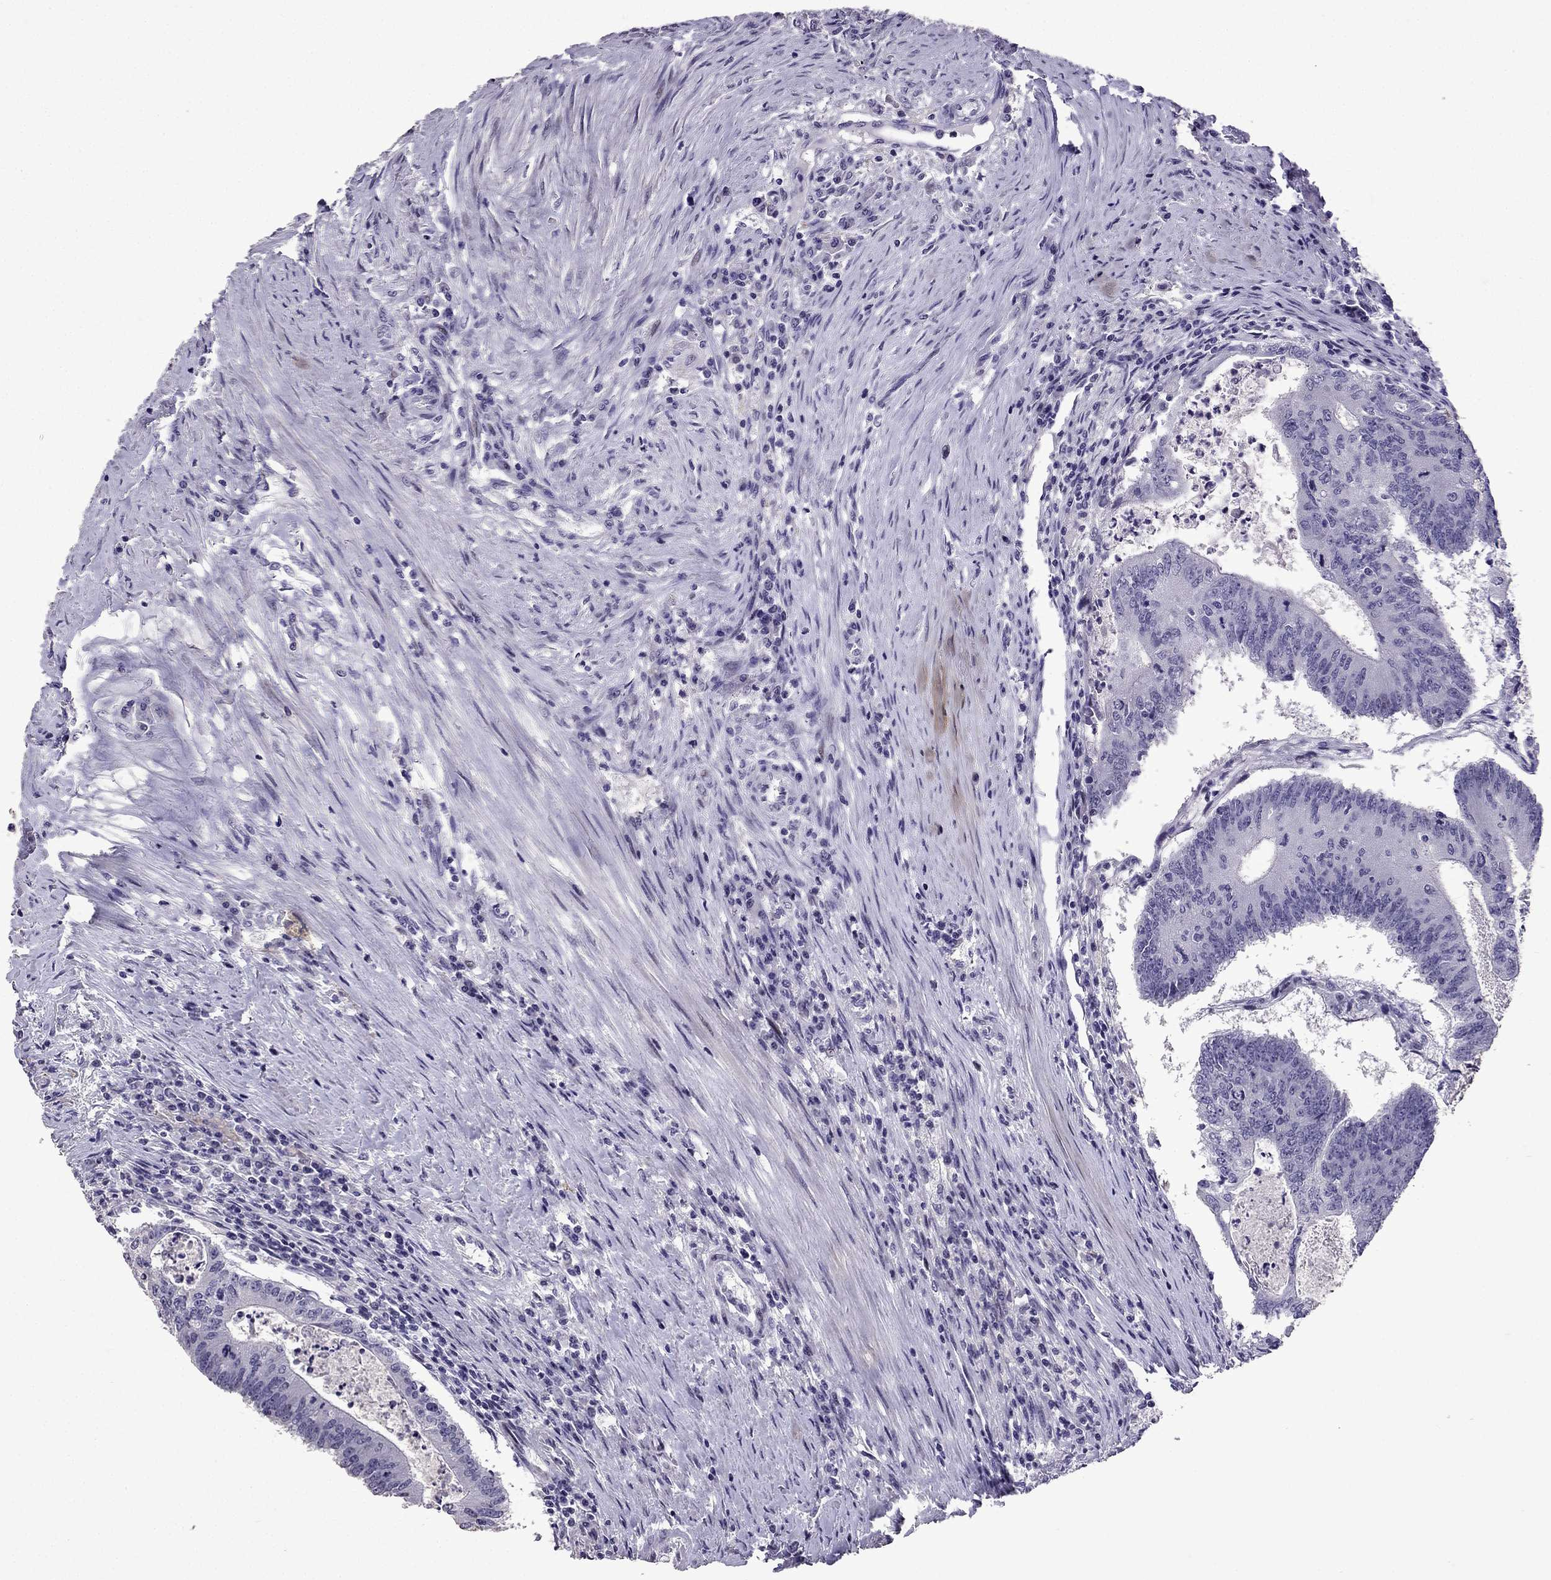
{"staining": {"intensity": "negative", "quantity": "none", "location": "none"}, "tissue": "colorectal cancer", "cell_type": "Tumor cells", "image_type": "cancer", "snomed": [{"axis": "morphology", "description": "Adenocarcinoma, NOS"}, {"axis": "topography", "description": "Colon"}], "caption": "This micrograph is of colorectal cancer (adenocarcinoma) stained with immunohistochemistry (IHC) to label a protein in brown with the nuclei are counter-stained blue. There is no expression in tumor cells.", "gene": "TTN", "patient": {"sex": "female", "age": 70}}